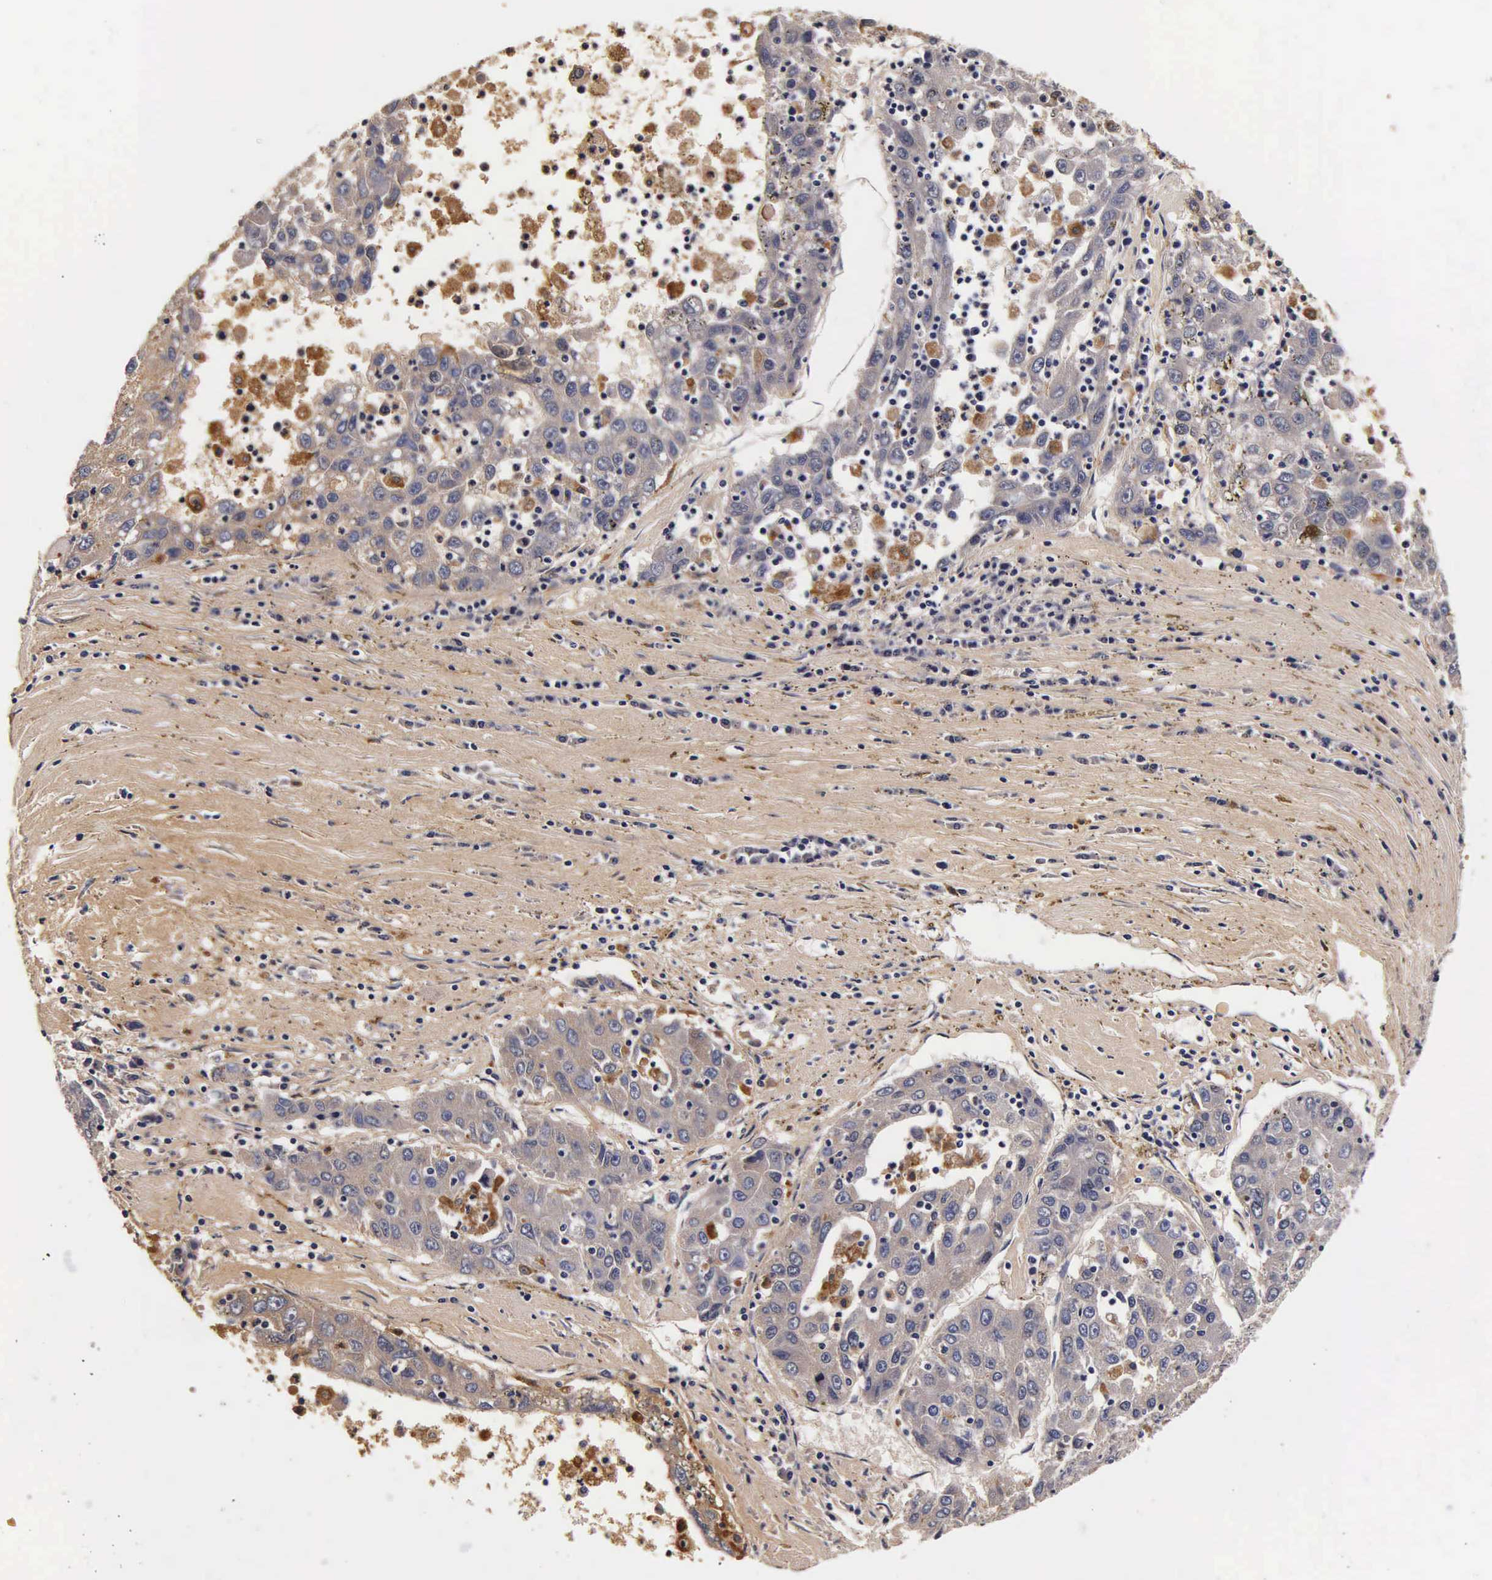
{"staining": {"intensity": "moderate", "quantity": "25%-75%", "location": "cytoplasmic/membranous"}, "tissue": "liver cancer", "cell_type": "Tumor cells", "image_type": "cancer", "snomed": [{"axis": "morphology", "description": "Carcinoma, Hepatocellular, NOS"}, {"axis": "topography", "description": "Liver"}], "caption": "Protein staining demonstrates moderate cytoplasmic/membranous positivity in about 25%-75% of tumor cells in liver cancer.", "gene": "CTSB", "patient": {"sex": "male", "age": 49}}